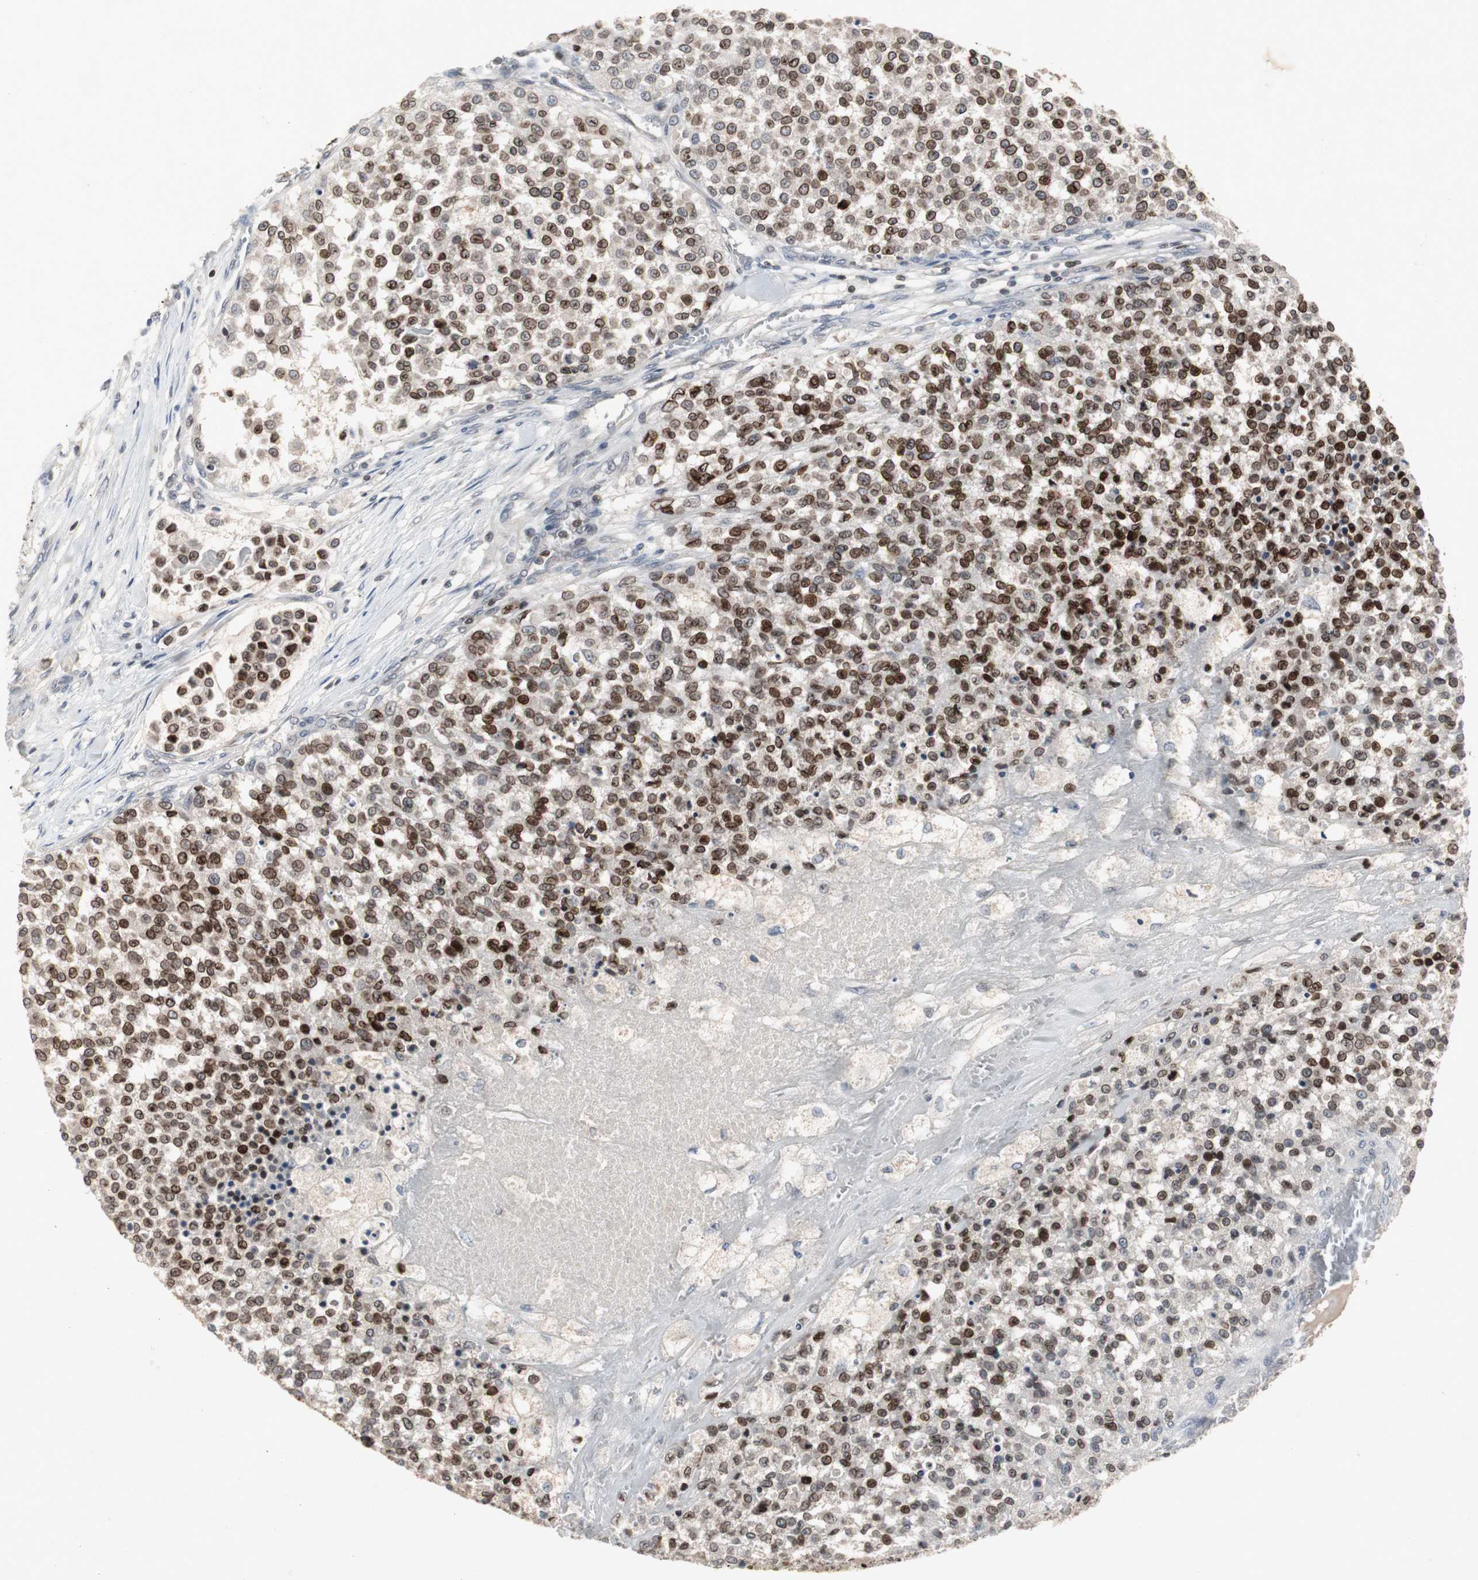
{"staining": {"intensity": "strong", "quantity": ">75%", "location": "cytoplasmic/membranous,nuclear"}, "tissue": "testis cancer", "cell_type": "Tumor cells", "image_type": "cancer", "snomed": [{"axis": "morphology", "description": "Seminoma, NOS"}, {"axis": "topography", "description": "Testis"}], "caption": "Strong cytoplasmic/membranous and nuclear positivity for a protein is present in approximately >75% of tumor cells of testis seminoma using immunohistochemistry.", "gene": "ZNF396", "patient": {"sex": "male", "age": 59}}